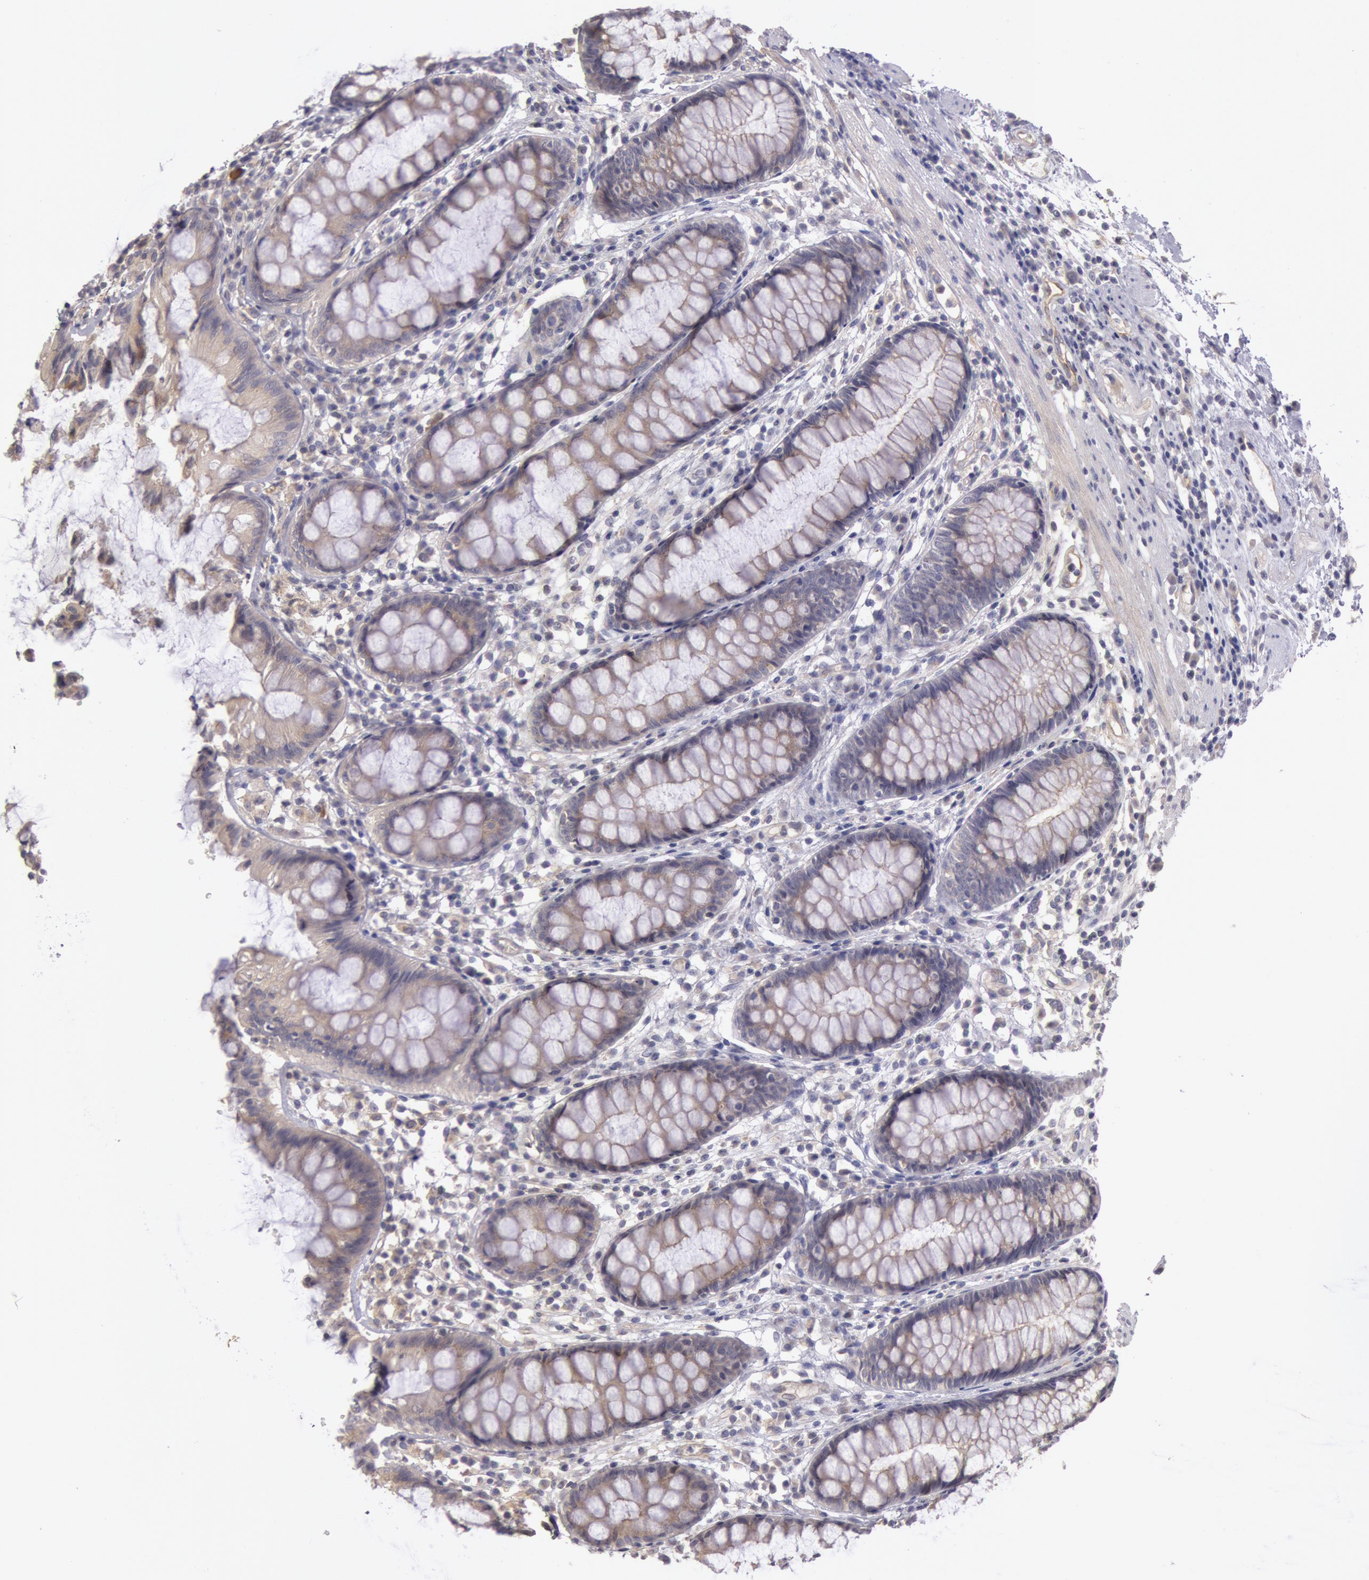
{"staining": {"intensity": "negative", "quantity": "none", "location": "none"}, "tissue": "rectum", "cell_type": "Glandular cells", "image_type": "normal", "snomed": [{"axis": "morphology", "description": "Normal tissue, NOS"}, {"axis": "topography", "description": "Rectum"}], "caption": "An image of rectum stained for a protein displays no brown staining in glandular cells. Brightfield microscopy of IHC stained with DAB (brown) and hematoxylin (blue), captured at high magnification.", "gene": "AMOTL1", "patient": {"sex": "female", "age": 66}}